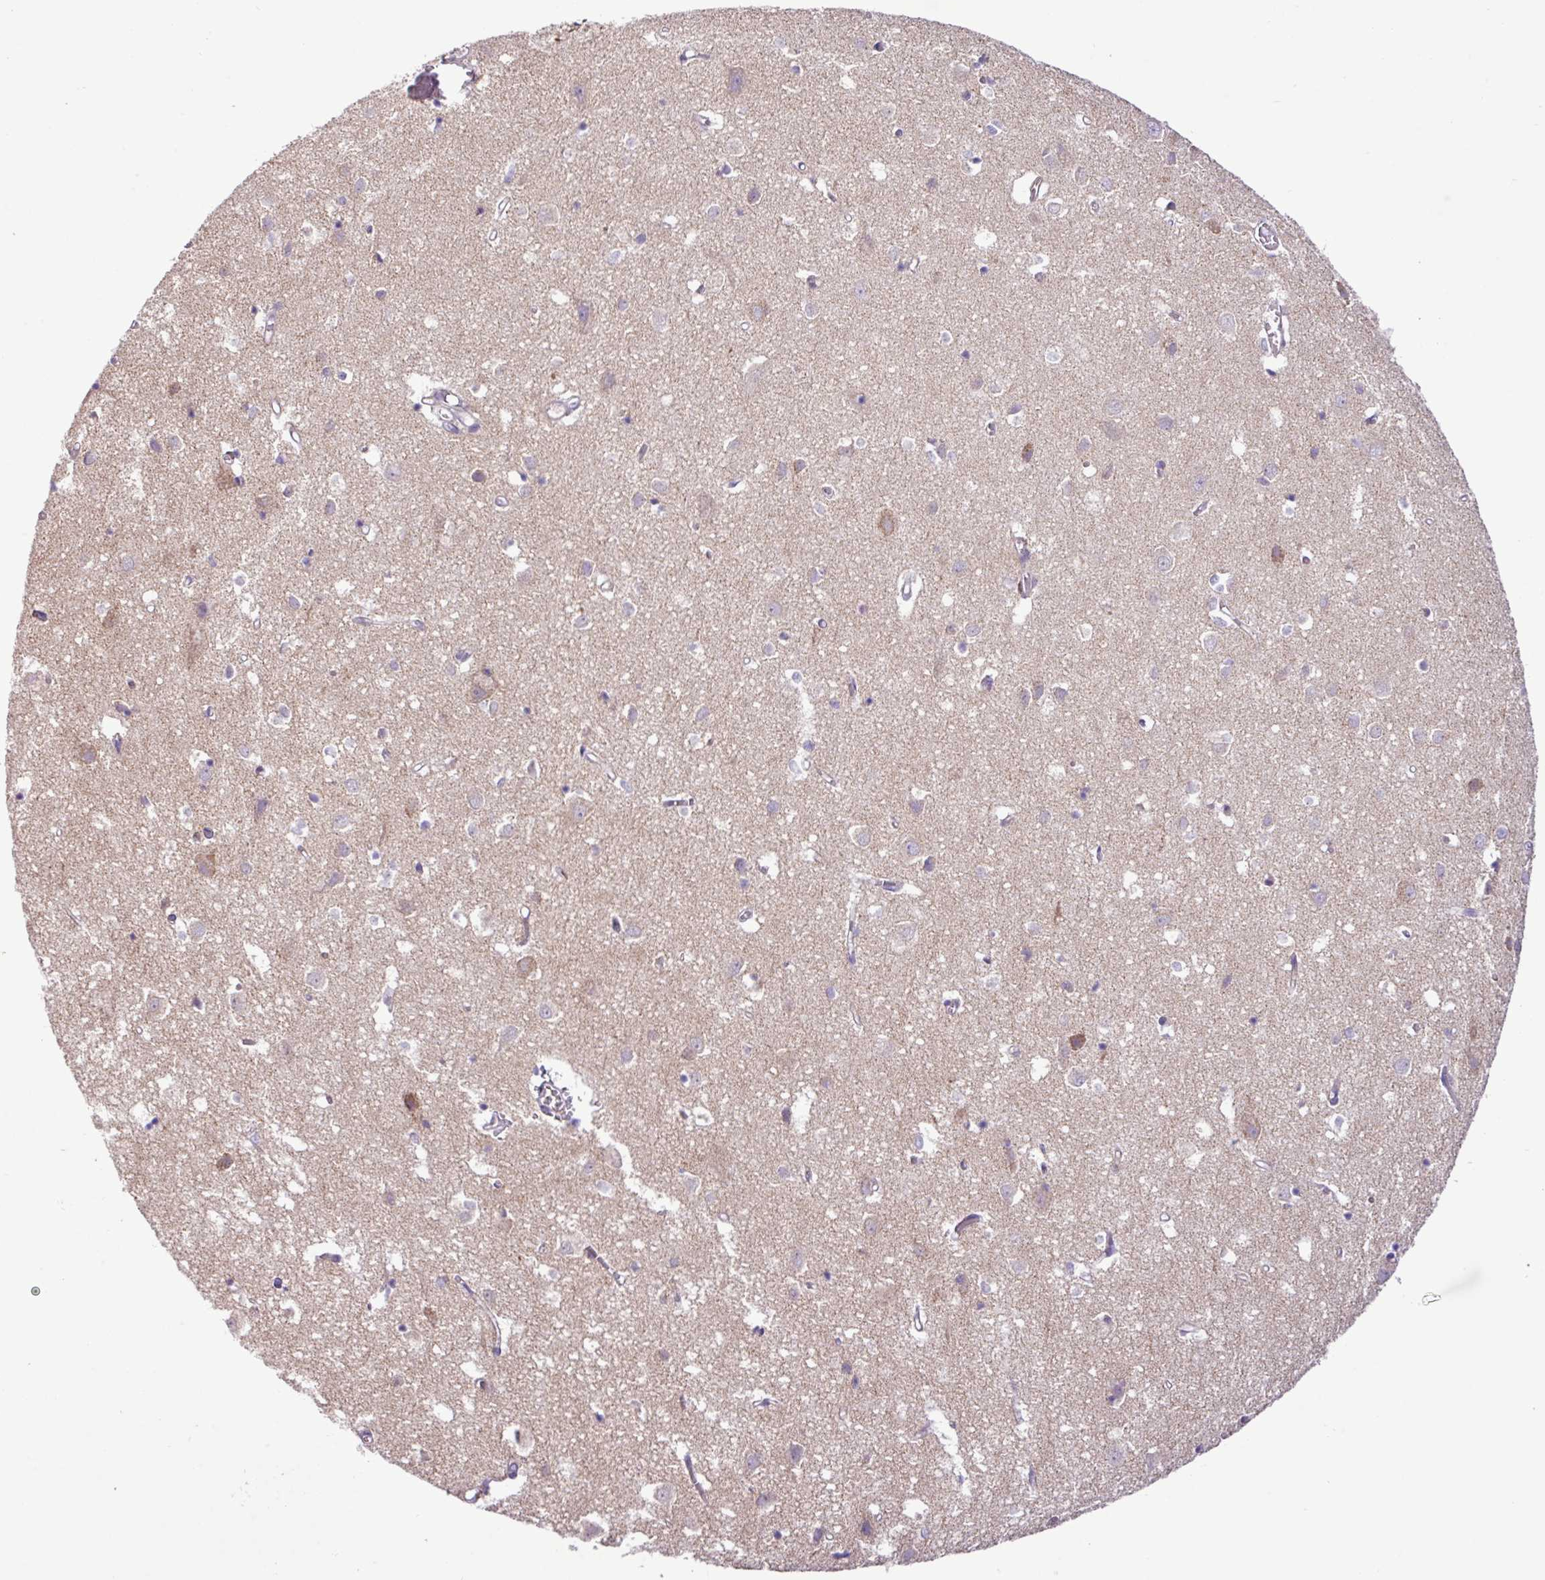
{"staining": {"intensity": "negative", "quantity": "none", "location": "none"}, "tissue": "cerebral cortex", "cell_type": "Endothelial cells", "image_type": "normal", "snomed": [{"axis": "morphology", "description": "Normal tissue, NOS"}, {"axis": "topography", "description": "Cerebral cortex"}], "caption": "Immunohistochemistry (IHC) photomicrograph of benign cerebral cortex: cerebral cortex stained with DAB exhibits no significant protein expression in endothelial cells.", "gene": "SGPP1", "patient": {"sex": "male", "age": 70}}